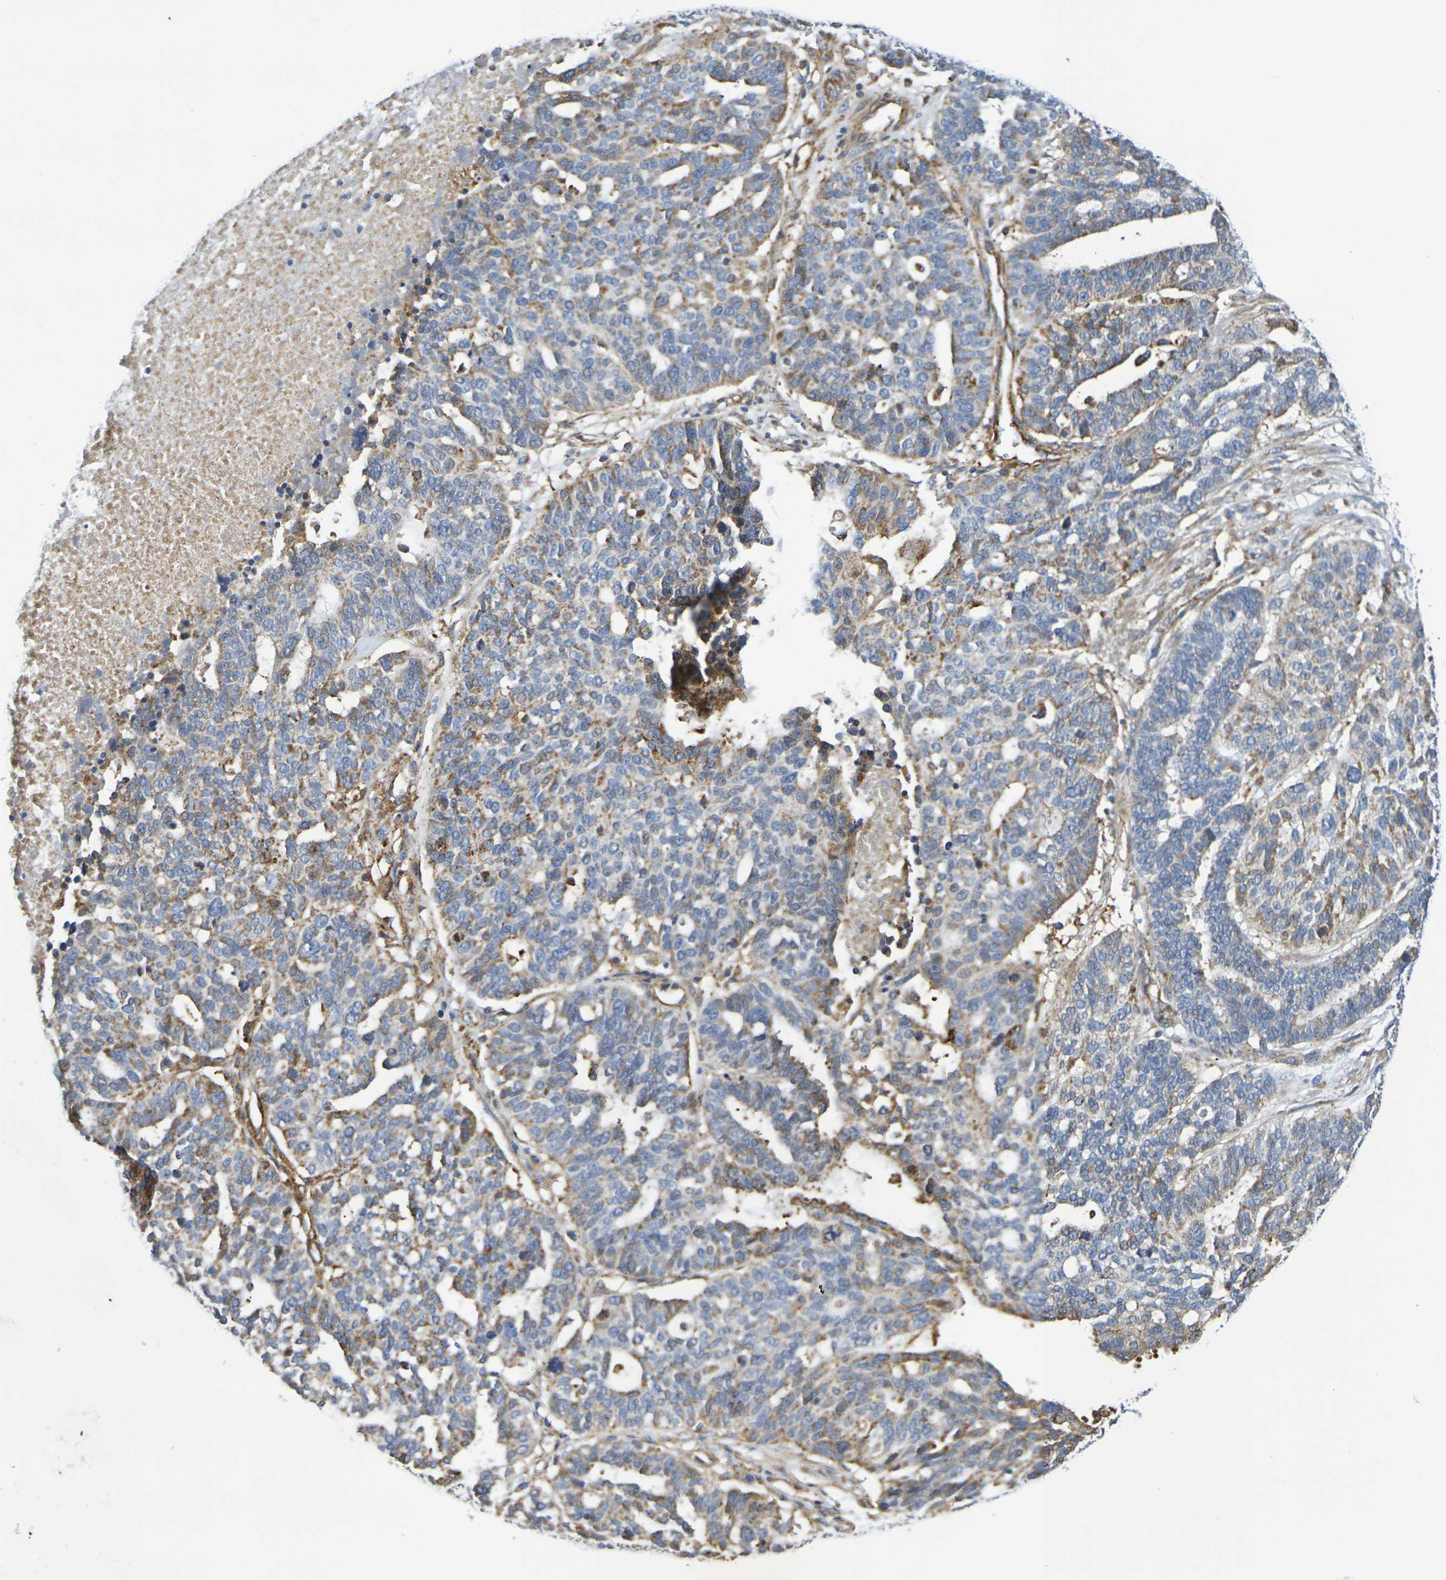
{"staining": {"intensity": "moderate", "quantity": "25%-75%", "location": "cytoplasmic/membranous"}, "tissue": "ovarian cancer", "cell_type": "Tumor cells", "image_type": "cancer", "snomed": [{"axis": "morphology", "description": "Cystadenocarcinoma, serous, NOS"}, {"axis": "topography", "description": "Ovary"}], "caption": "A brown stain highlights moderate cytoplasmic/membranous positivity of a protein in human ovarian cancer (serous cystadenocarcinoma) tumor cells.", "gene": "SDC4", "patient": {"sex": "female", "age": 59}}